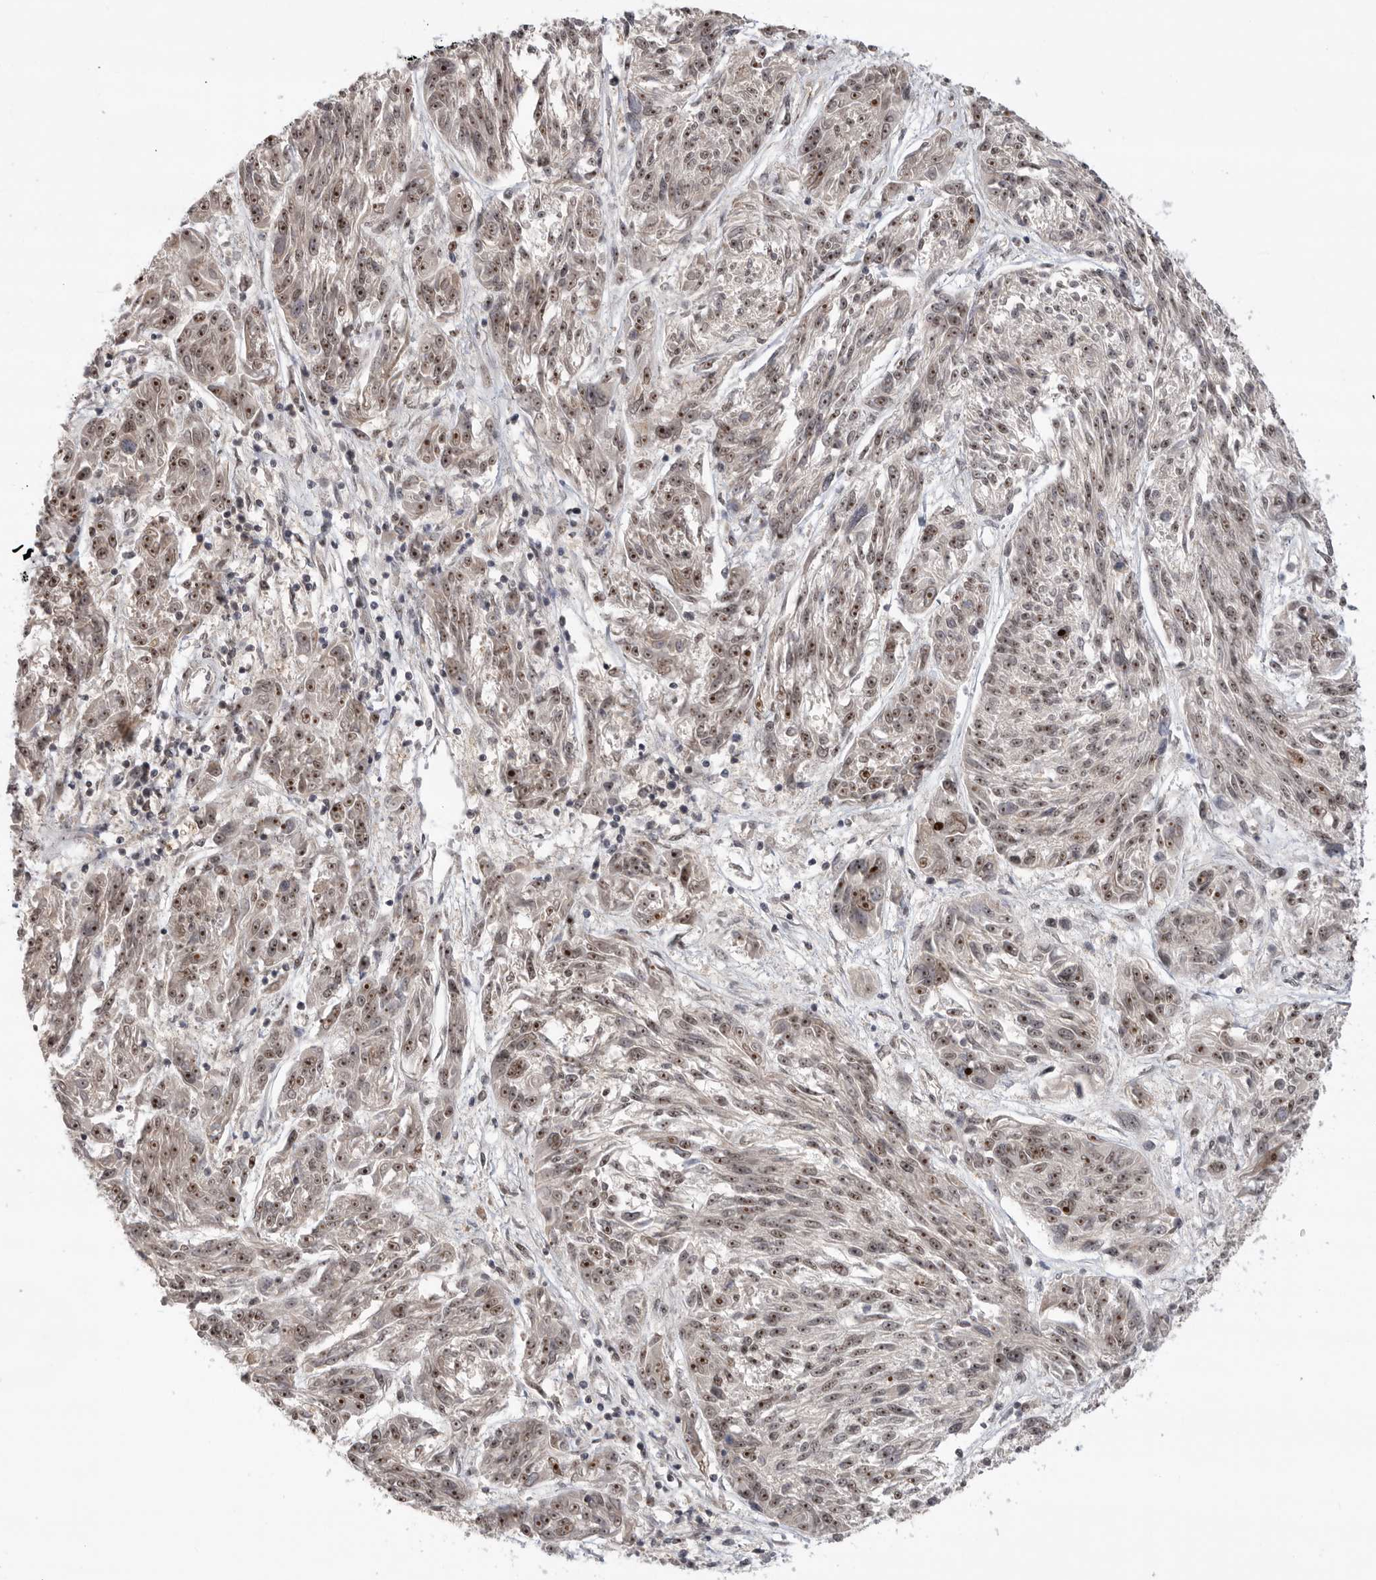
{"staining": {"intensity": "moderate", "quantity": ">75%", "location": "nuclear"}, "tissue": "melanoma", "cell_type": "Tumor cells", "image_type": "cancer", "snomed": [{"axis": "morphology", "description": "Malignant melanoma, NOS"}, {"axis": "topography", "description": "Skin"}], "caption": "A histopathology image of human malignant melanoma stained for a protein exhibits moderate nuclear brown staining in tumor cells. Nuclei are stained in blue.", "gene": "ZNF830", "patient": {"sex": "male", "age": 53}}